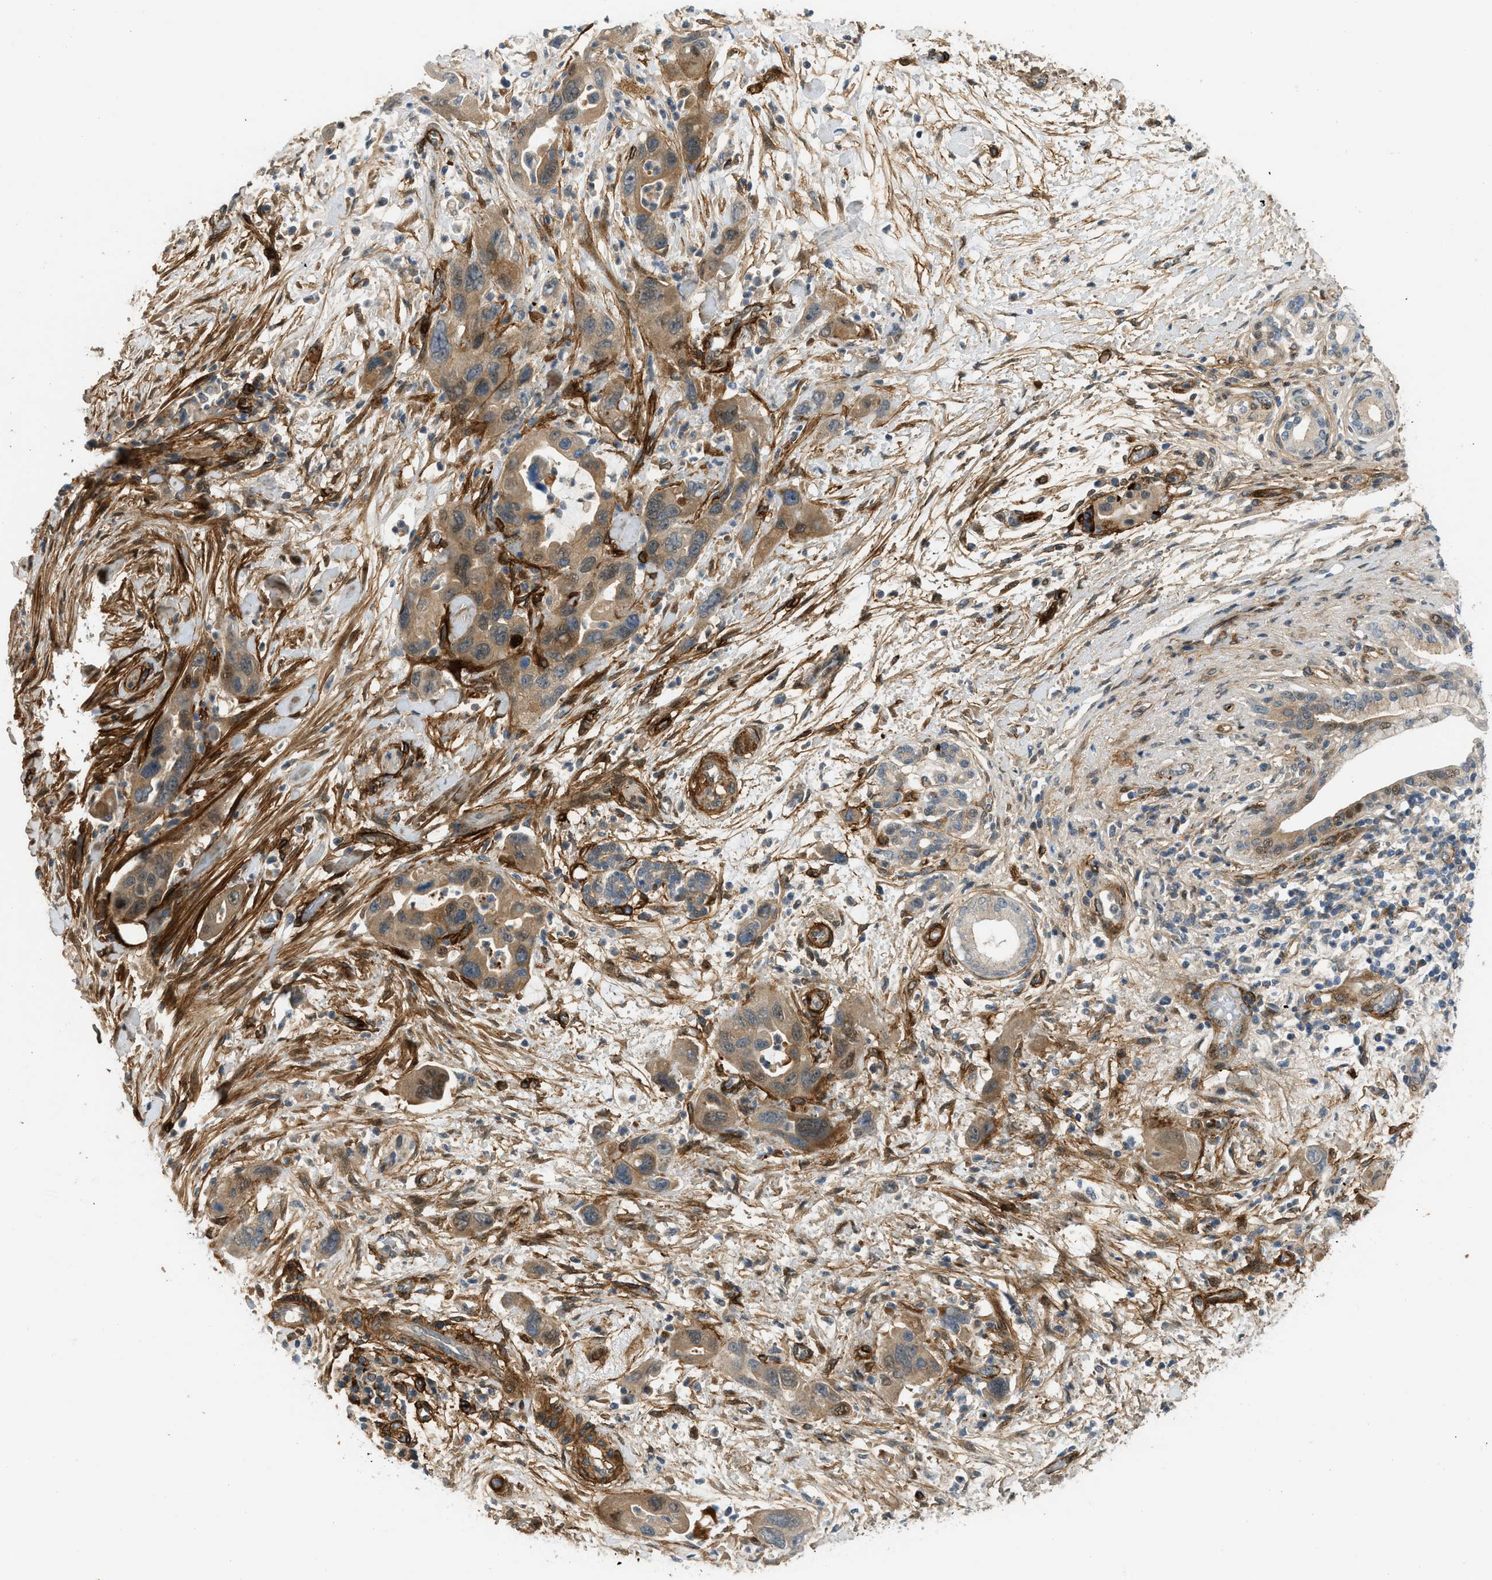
{"staining": {"intensity": "moderate", "quantity": ">75%", "location": "cytoplasmic/membranous"}, "tissue": "pancreatic cancer", "cell_type": "Tumor cells", "image_type": "cancer", "snomed": [{"axis": "morphology", "description": "Normal tissue, NOS"}, {"axis": "morphology", "description": "Adenocarcinoma, NOS"}, {"axis": "topography", "description": "Pancreas"}], "caption": "Moderate cytoplasmic/membranous staining is present in approximately >75% of tumor cells in pancreatic cancer (adenocarcinoma). (DAB IHC with brightfield microscopy, high magnification).", "gene": "EDNRA", "patient": {"sex": "female", "age": 71}}